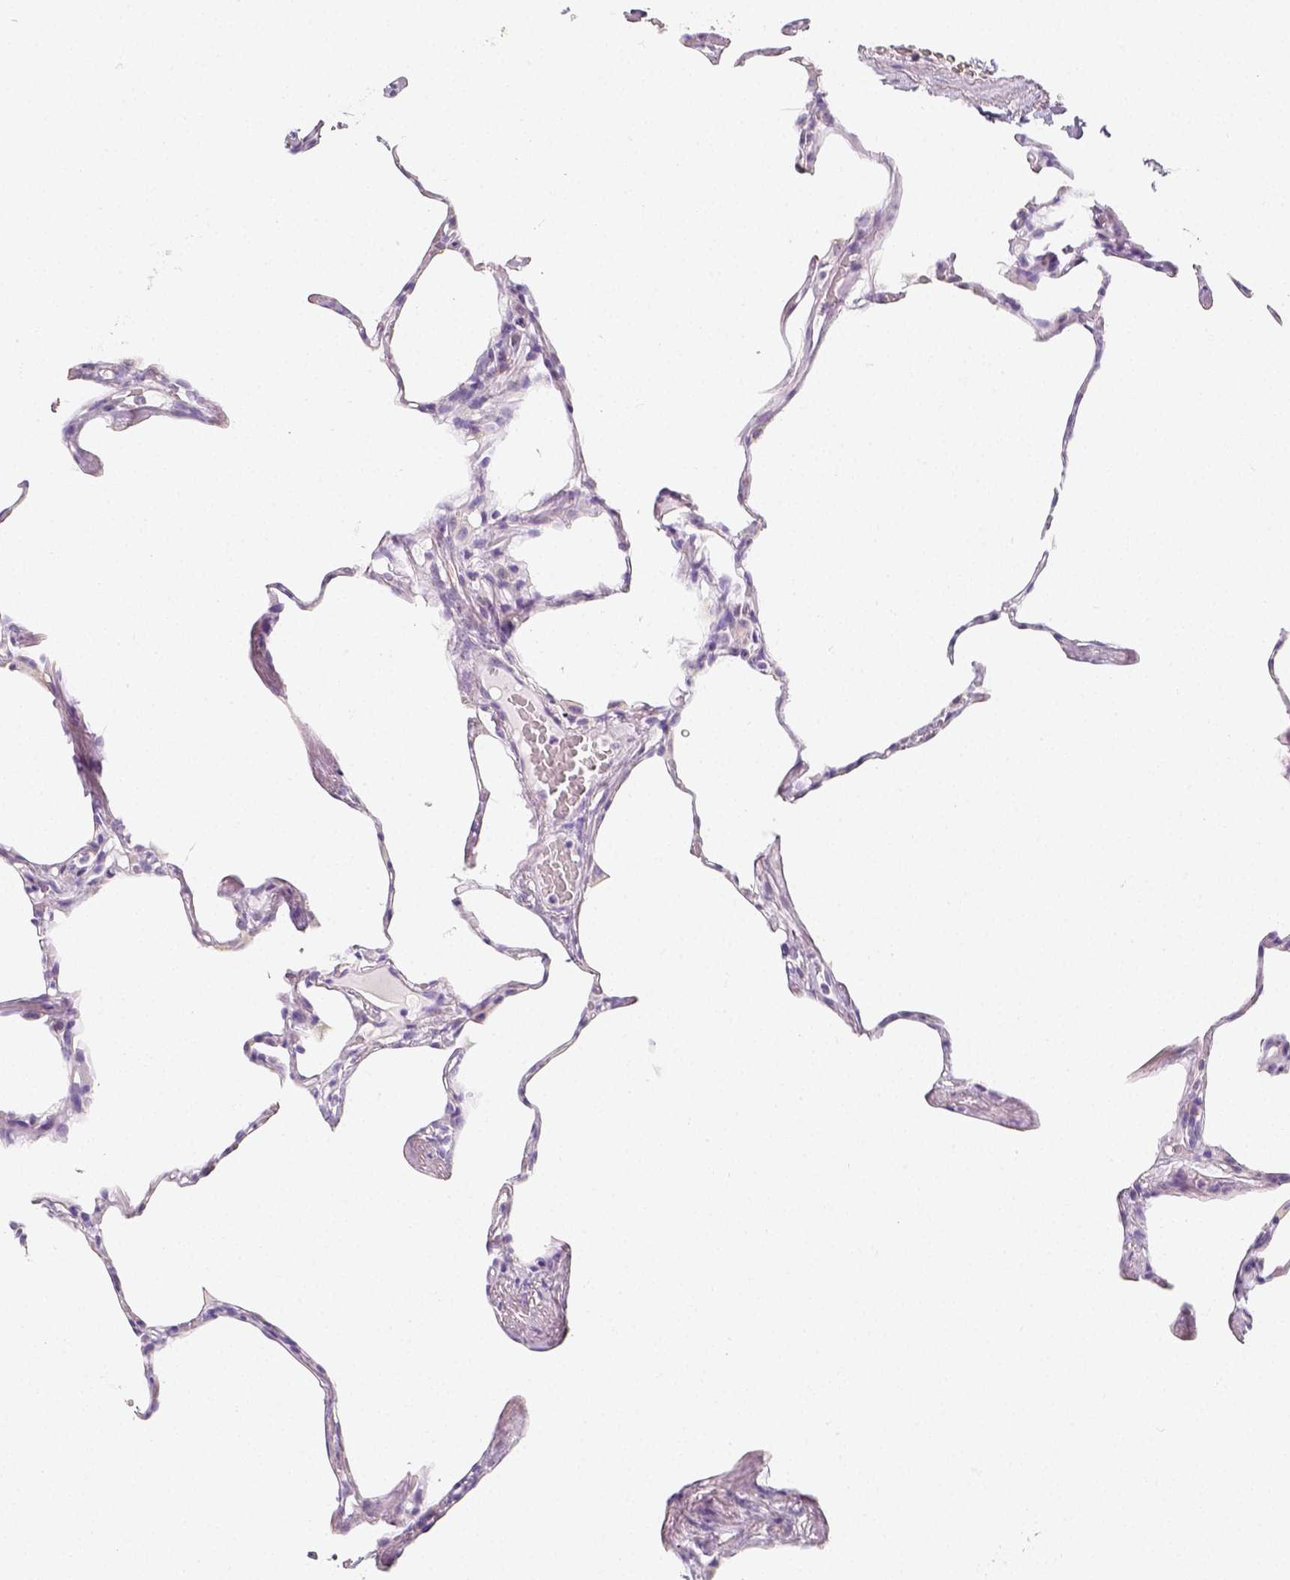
{"staining": {"intensity": "negative", "quantity": "none", "location": "none"}, "tissue": "lung", "cell_type": "Alveolar cells", "image_type": "normal", "snomed": [{"axis": "morphology", "description": "Normal tissue, NOS"}, {"axis": "topography", "description": "Lung"}], "caption": "DAB (3,3'-diaminobenzidine) immunohistochemical staining of benign lung demonstrates no significant expression in alveolar cells. (Stains: DAB immunohistochemistry (IHC) with hematoxylin counter stain, Microscopy: brightfield microscopy at high magnification).", "gene": "NECAB2", "patient": {"sex": "male", "age": 65}}